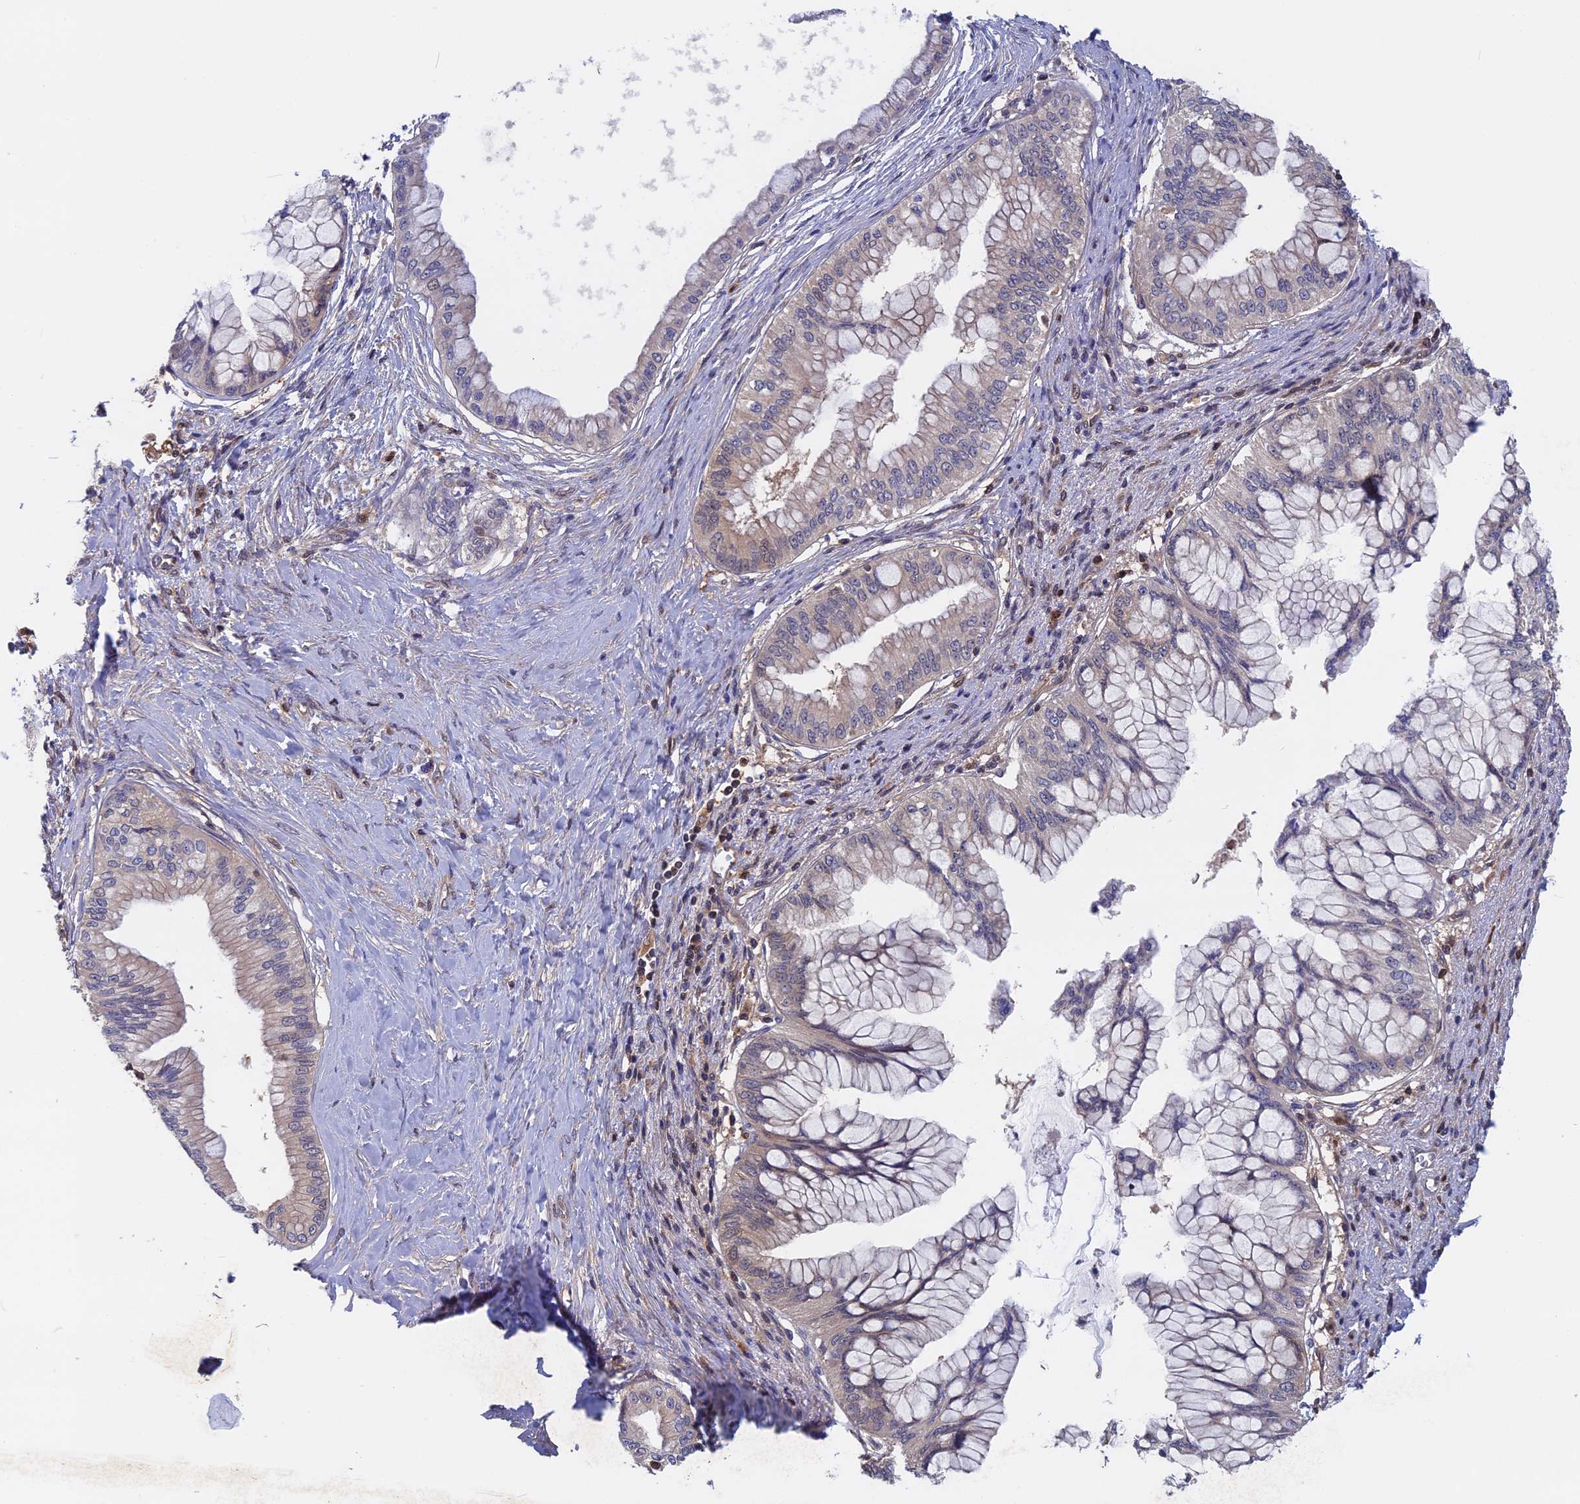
{"staining": {"intensity": "weak", "quantity": "<25%", "location": "cytoplasmic/membranous"}, "tissue": "pancreatic cancer", "cell_type": "Tumor cells", "image_type": "cancer", "snomed": [{"axis": "morphology", "description": "Adenocarcinoma, NOS"}, {"axis": "topography", "description": "Pancreas"}], "caption": "This is an immunohistochemistry photomicrograph of adenocarcinoma (pancreatic). There is no expression in tumor cells.", "gene": "BLVRA", "patient": {"sex": "male", "age": 46}}